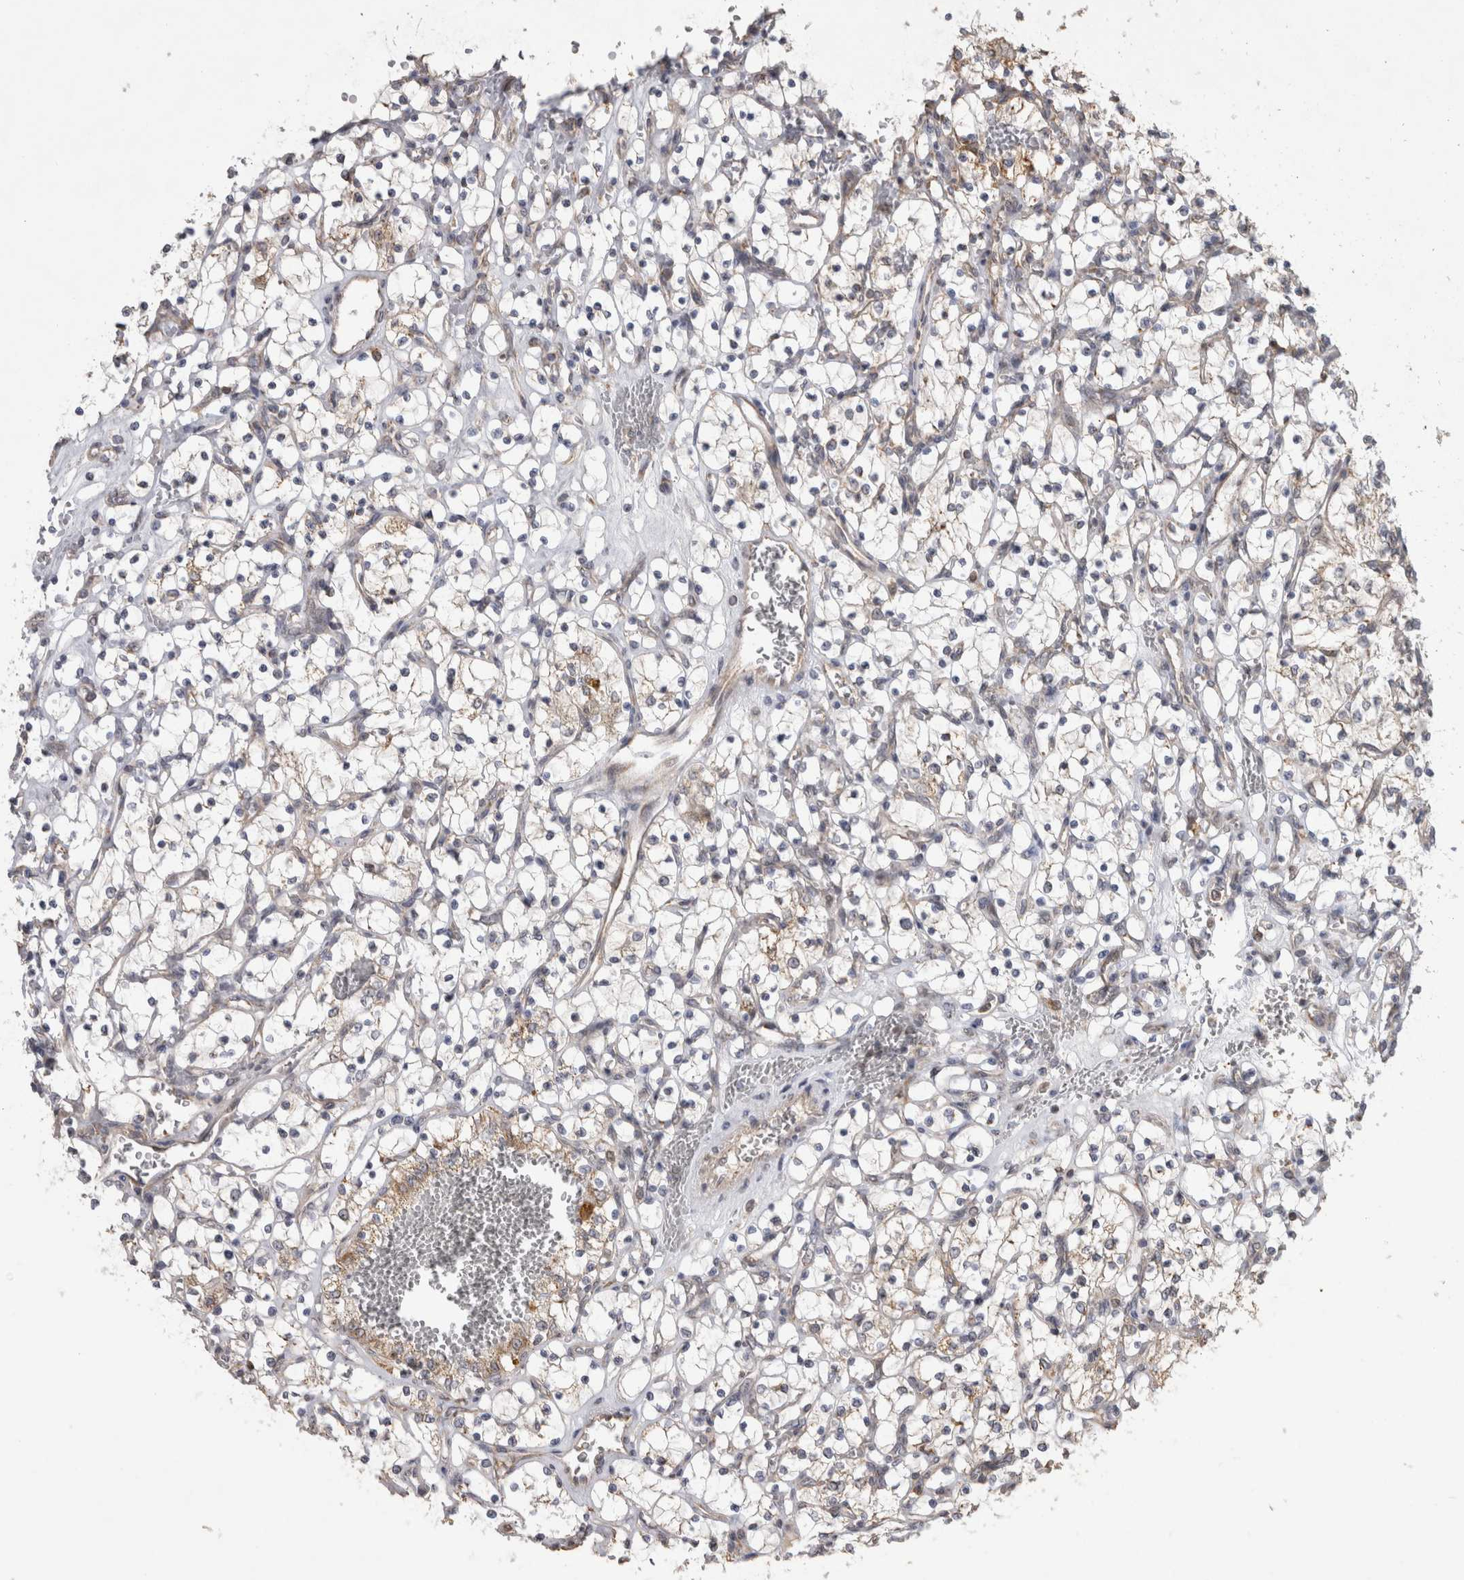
{"staining": {"intensity": "weak", "quantity": "25%-75%", "location": "cytoplasmic/membranous"}, "tissue": "renal cancer", "cell_type": "Tumor cells", "image_type": "cancer", "snomed": [{"axis": "morphology", "description": "Adenocarcinoma, NOS"}, {"axis": "topography", "description": "Kidney"}], "caption": "Immunohistochemistry image of renal cancer stained for a protein (brown), which reveals low levels of weak cytoplasmic/membranous expression in approximately 25%-75% of tumor cells.", "gene": "KCNIP1", "patient": {"sex": "female", "age": 69}}